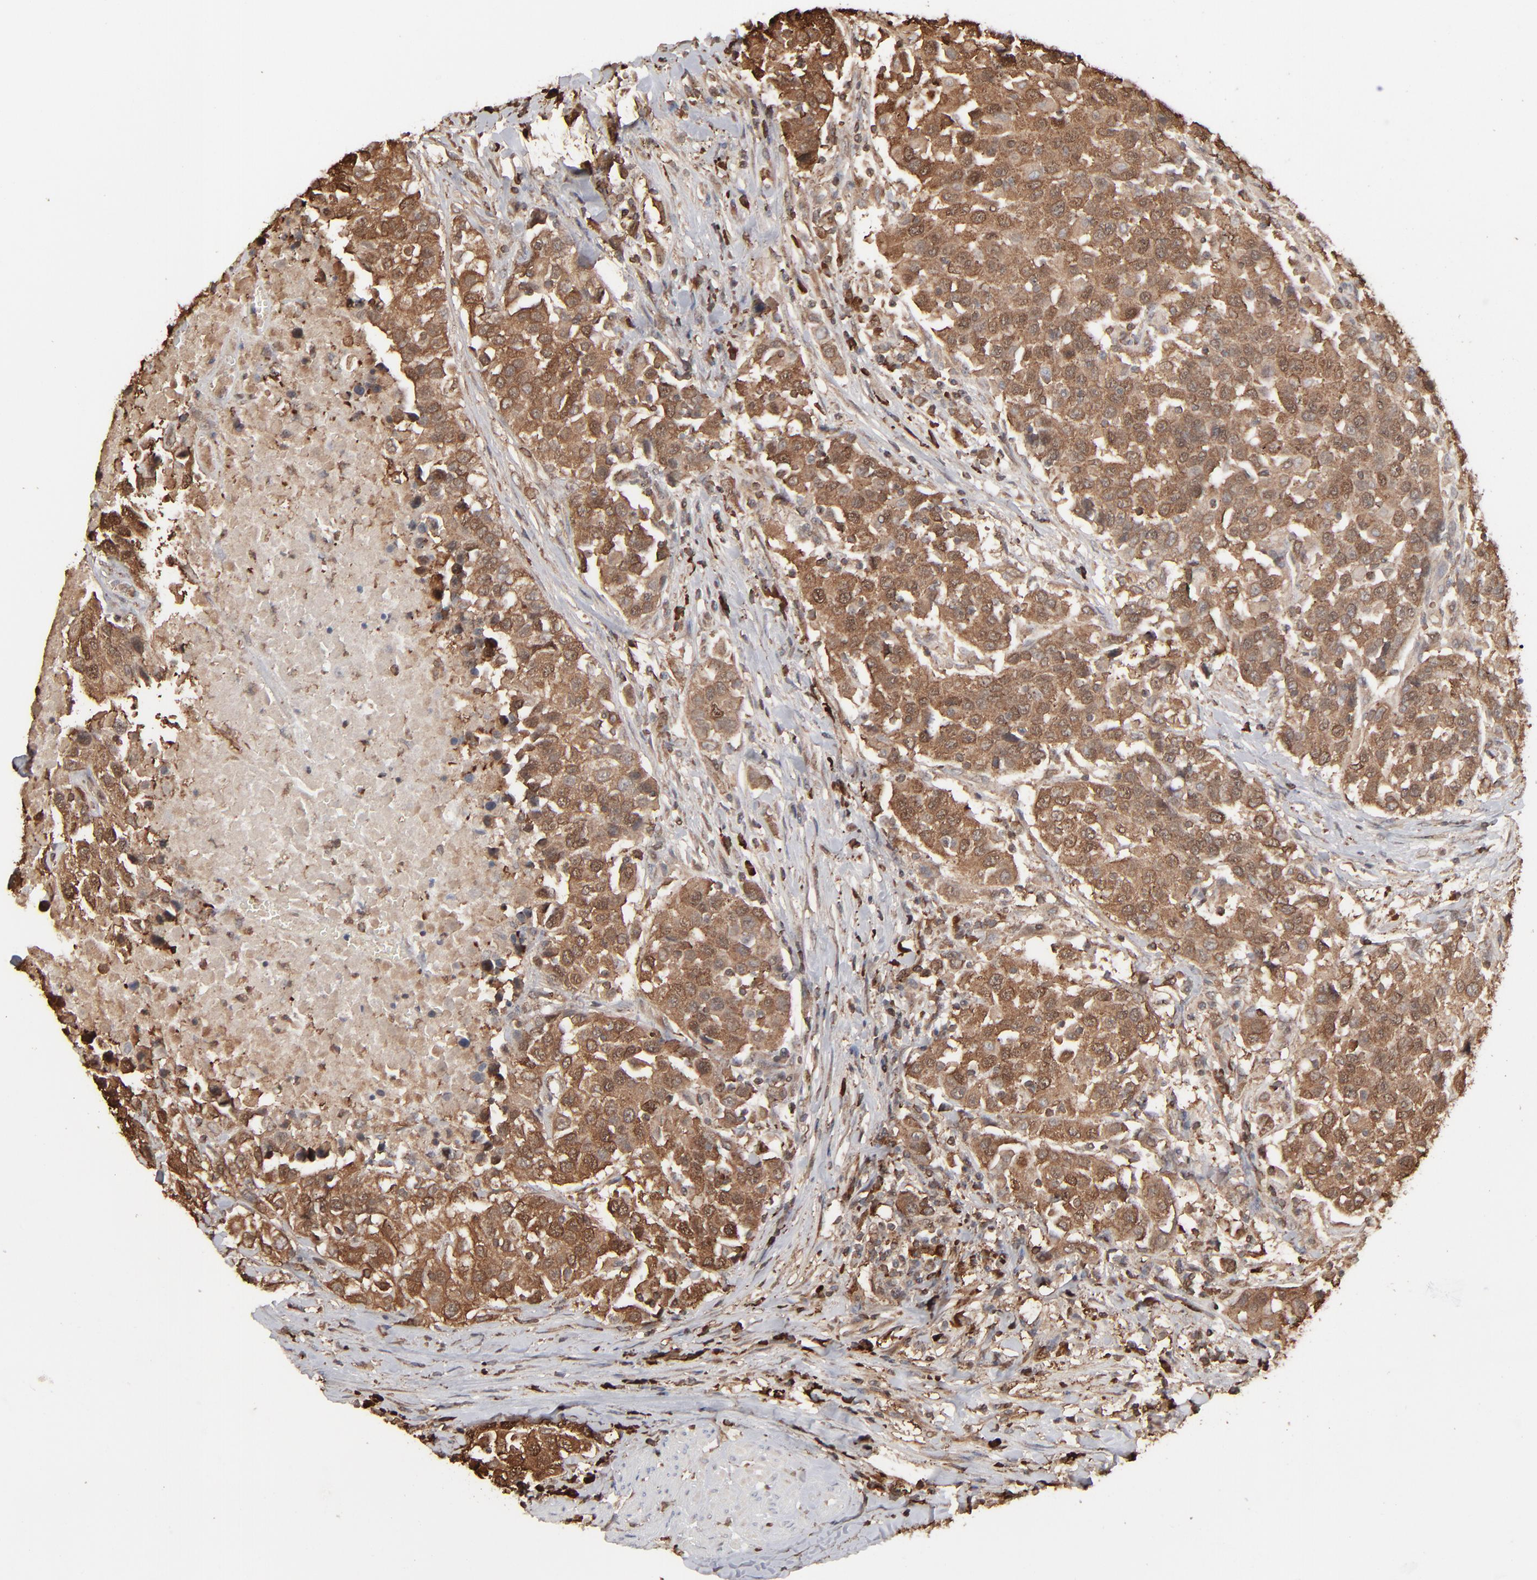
{"staining": {"intensity": "strong", "quantity": ">75%", "location": "cytoplasmic/membranous"}, "tissue": "urothelial cancer", "cell_type": "Tumor cells", "image_type": "cancer", "snomed": [{"axis": "morphology", "description": "Urothelial carcinoma, High grade"}, {"axis": "topography", "description": "Urinary bladder"}], "caption": "Human urothelial carcinoma (high-grade) stained with a protein marker displays strong staining in tumor cells.", "gene": "NME1-NME2", "patient": {"sex": "female", "age": 80}}